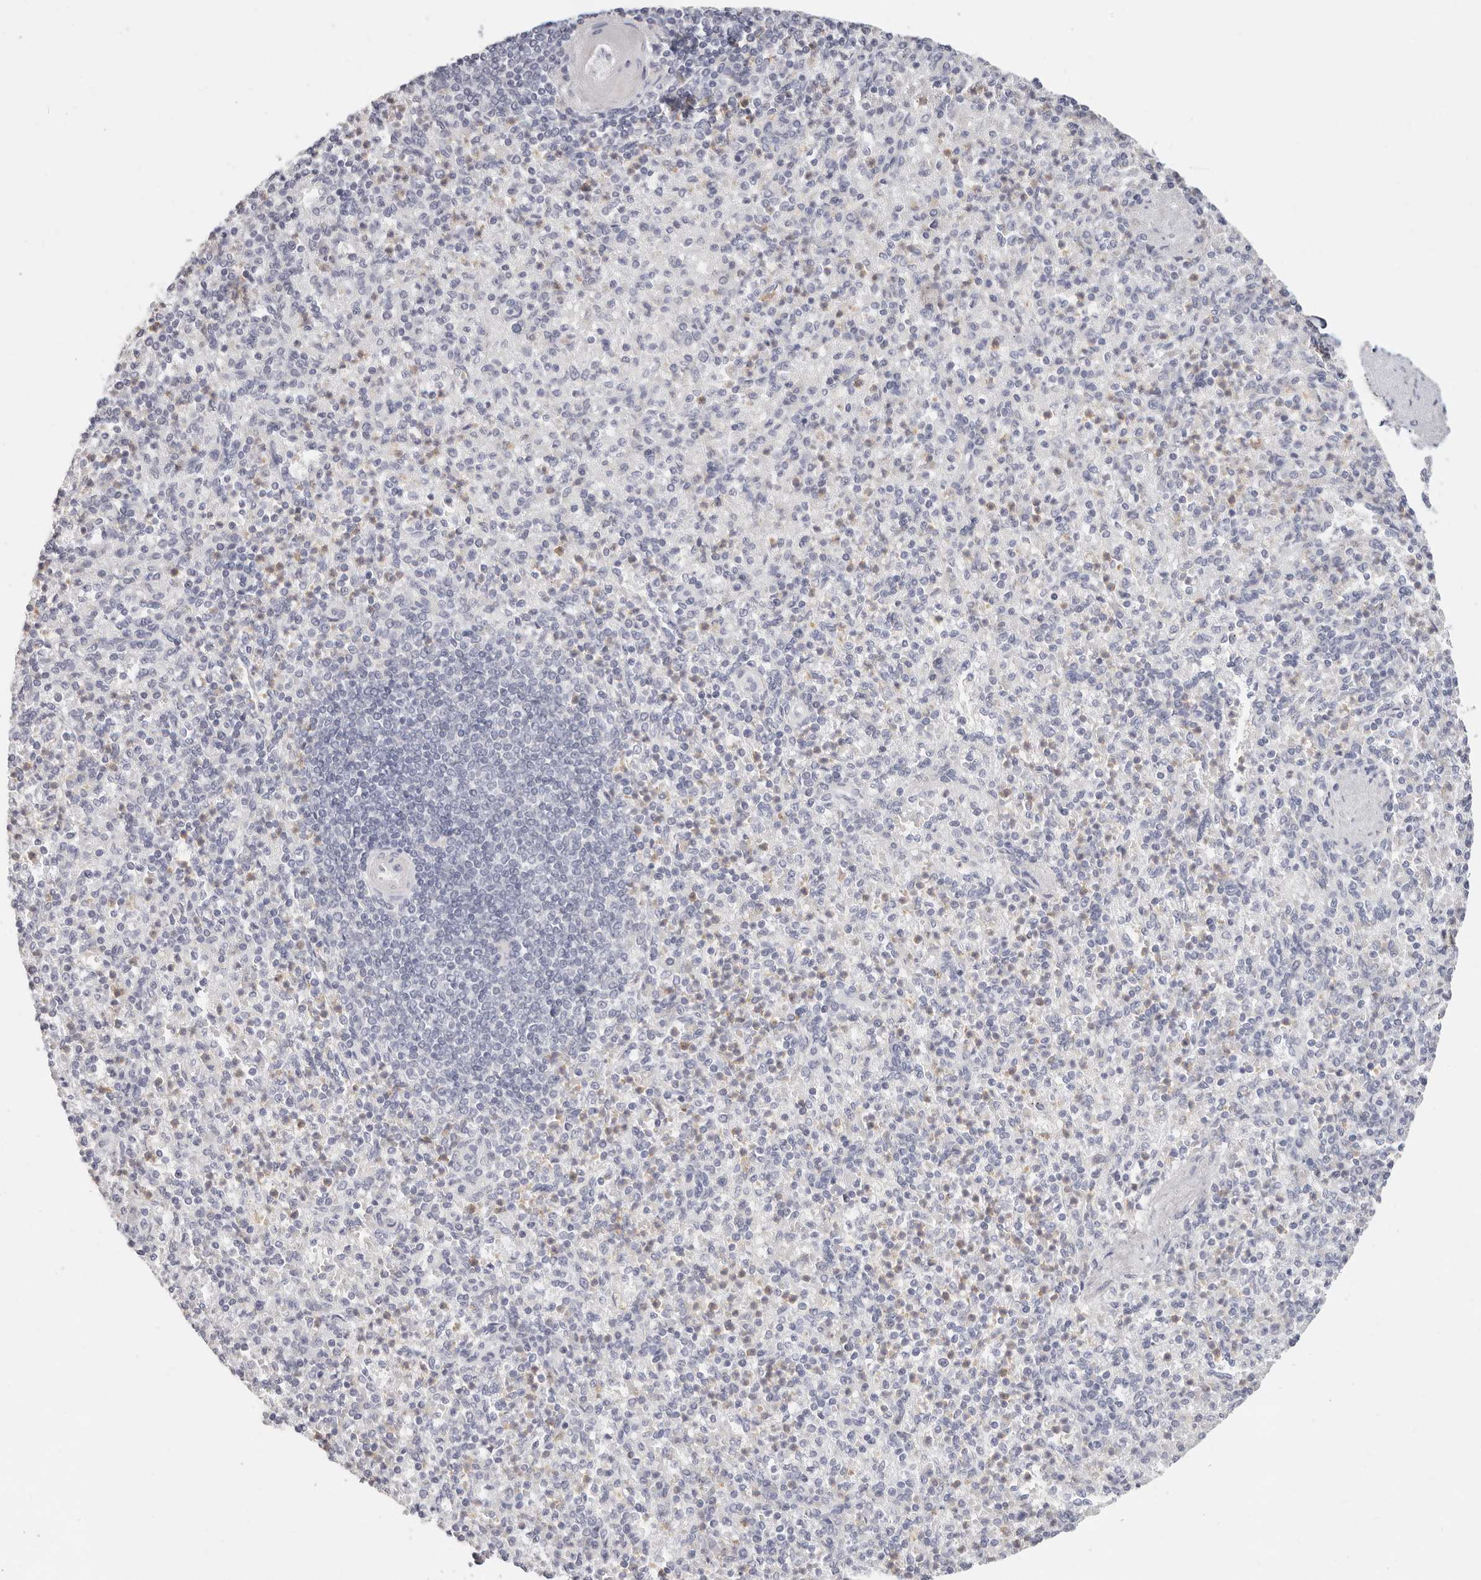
{"staining": {"intensity": "negative", "quantity": "none", "location": "none"}, "tissue": "spleen", "cell_type": "Cells in red pulp", "image_type": "normal", "snomed": [{"axis": "morphology", "description": "Normal tissue, NOS"}, {"axis": "topography", "description": "Spleen"}], "caption": "A micrograph of spleen stained for a protein reveals no brown staining in cells in red pulp.", "gene": "ASCL1", "patient": {"sex": "female", "age": 74}}